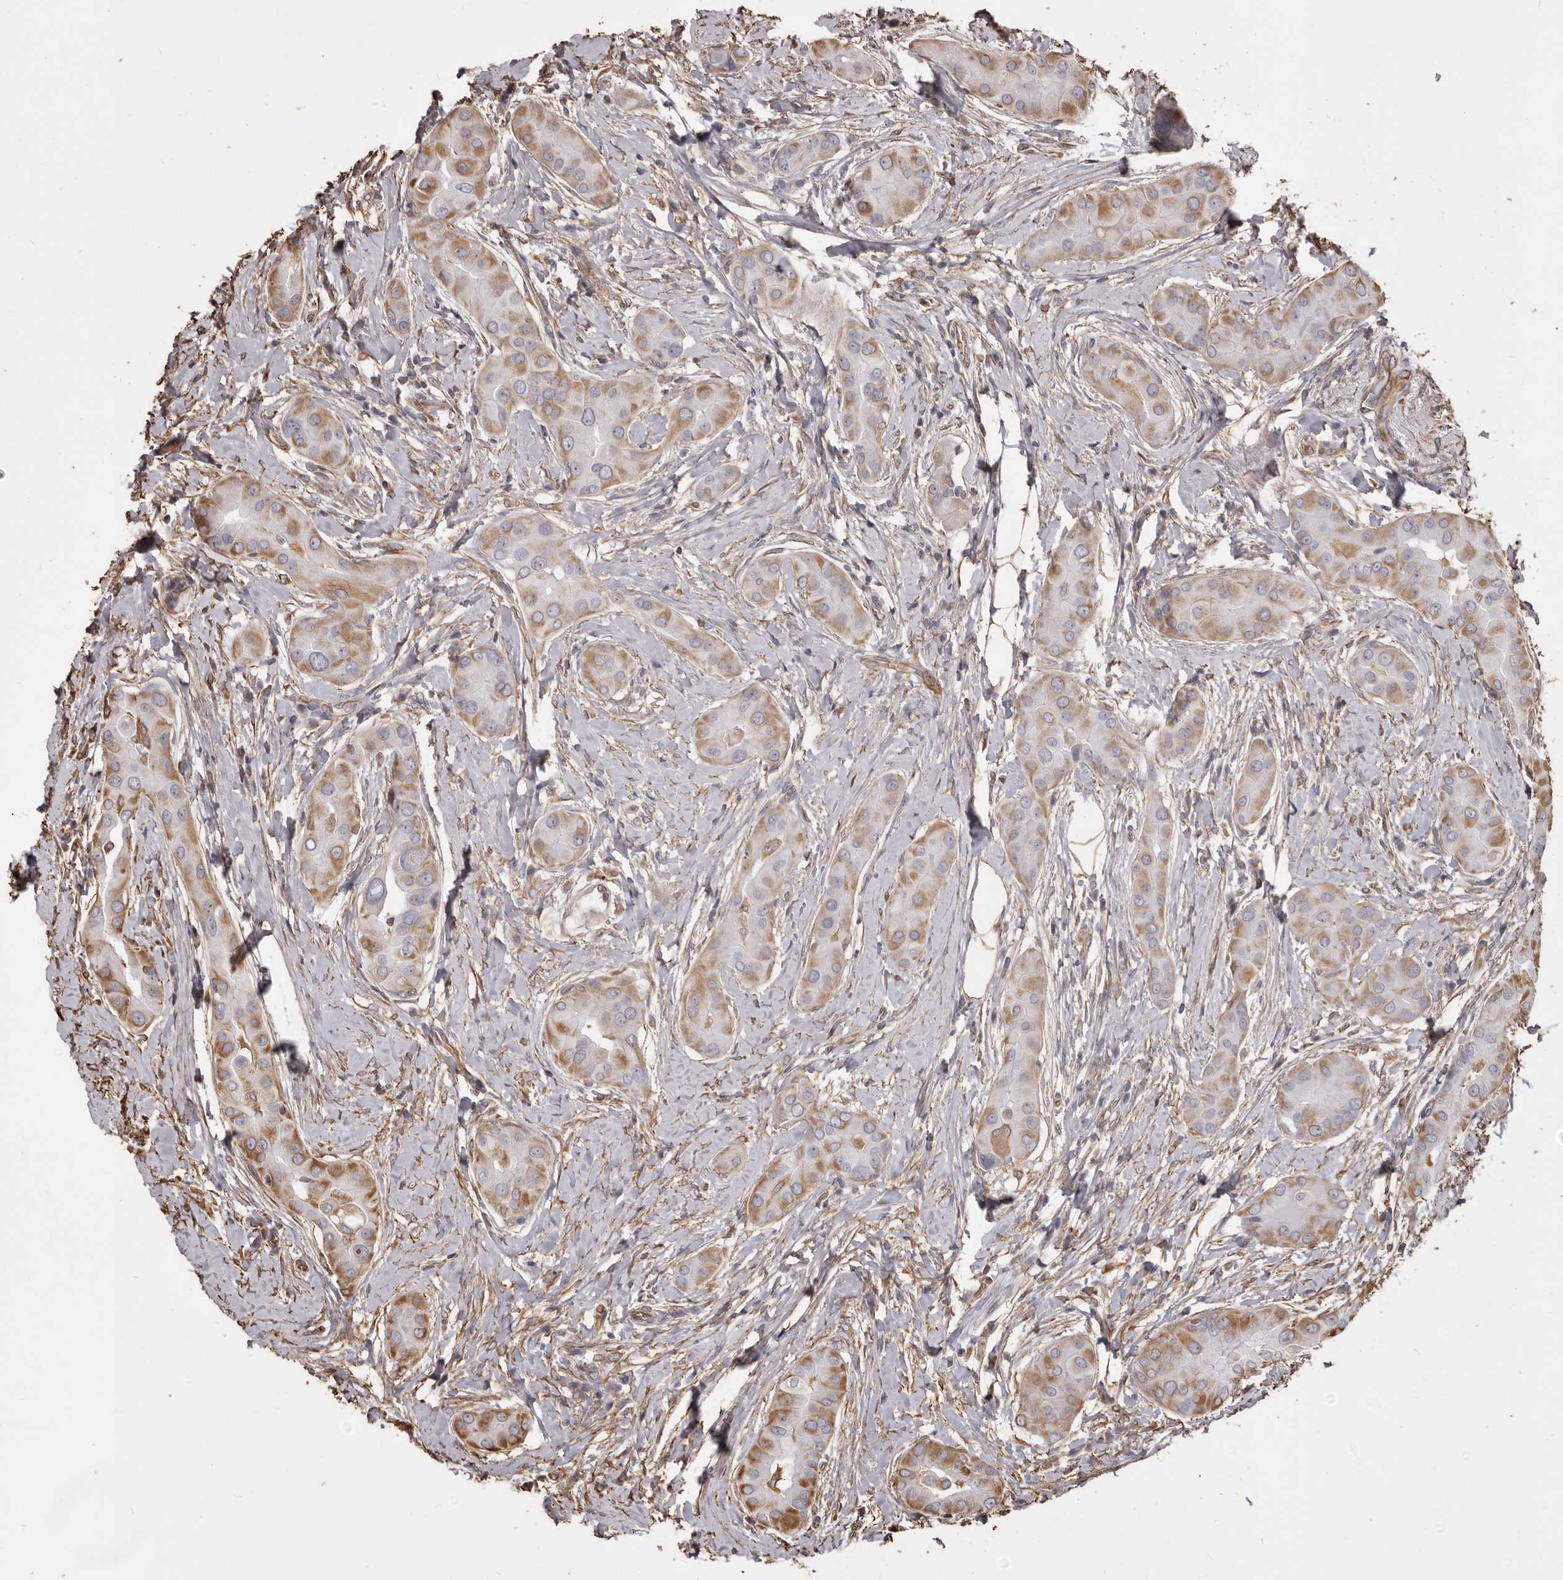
{"staining": {"intensity": "moderate", "quantity": "25%-75%", "location": "cytoplasmic/membranous"}, "tissue": "thyroid cancer", "cell_type": "Tumor cells", "image_type": "cancer", "snomed": [{"axis": "morphology", "description": "Papillary adenocarcinoma, NOS"}, {"axis": "topography", "description": "Thyroid gland"}], "caption": "A medium amount of moderate cytoplasmic/membranous staining is appreciated in about 25%-75% of tumor cells in thyroid cancer tissue.", "gene": "MTURN", "patient": {"sex": "male", "age": 33}}